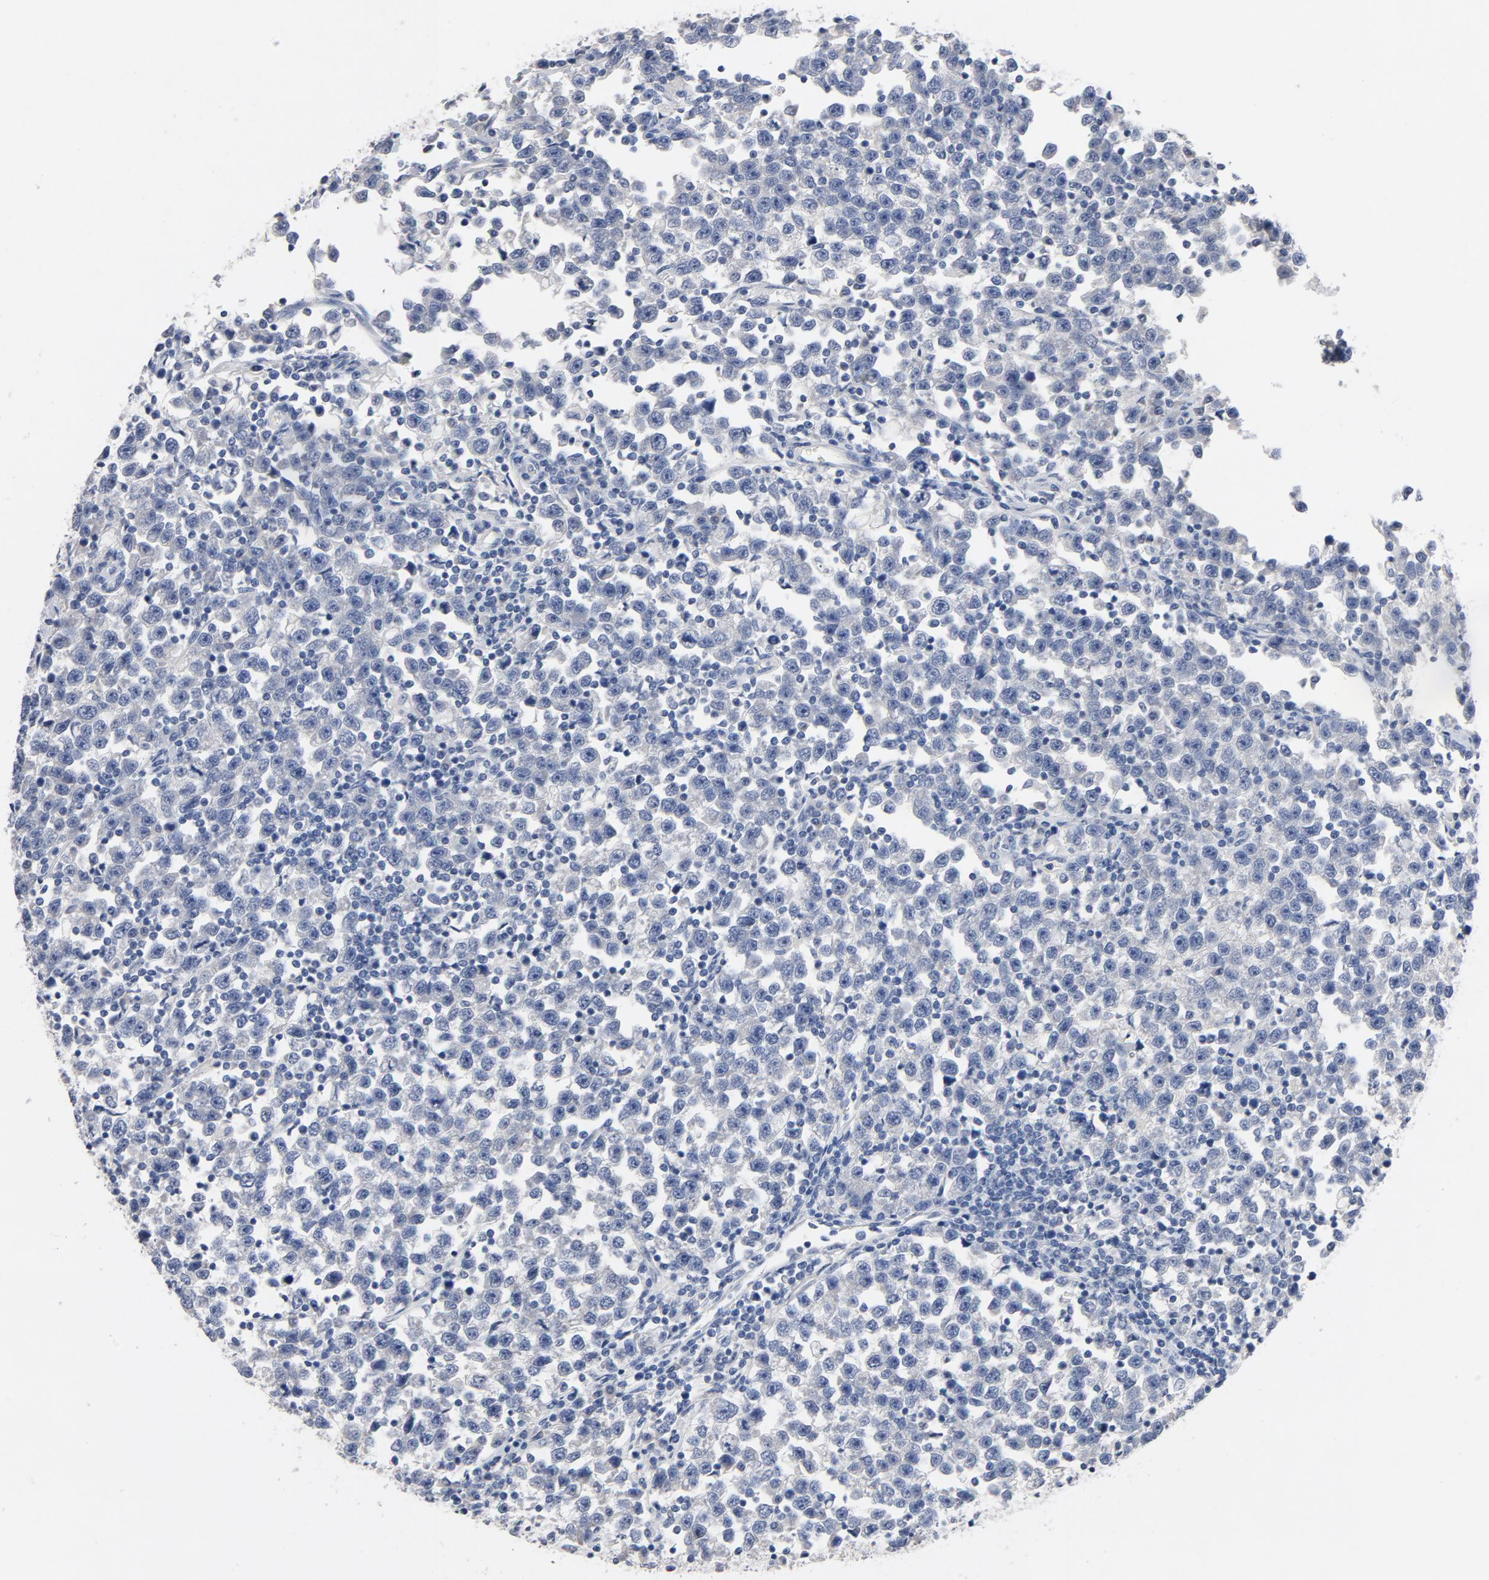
{"staining": {"intensity": "negative", "quantity": "none", "location": "none"}, "tissue": "testis cancer", "cell_type": "Tumor cells", "image_type": "cancer", "snomed": [{"axis": "morphology", "description": "Seminoma, NOS"}, {"axis": "topography", "description": "Testis"}], "caption": "Immunohistochemistry (IHC) photomicrograph of human testis seminoma stained for a protein (brown), which shows no expression in tumor cells.", "gene": "ZCCHC13", "patient": {"sex": "male", "age": 43}}